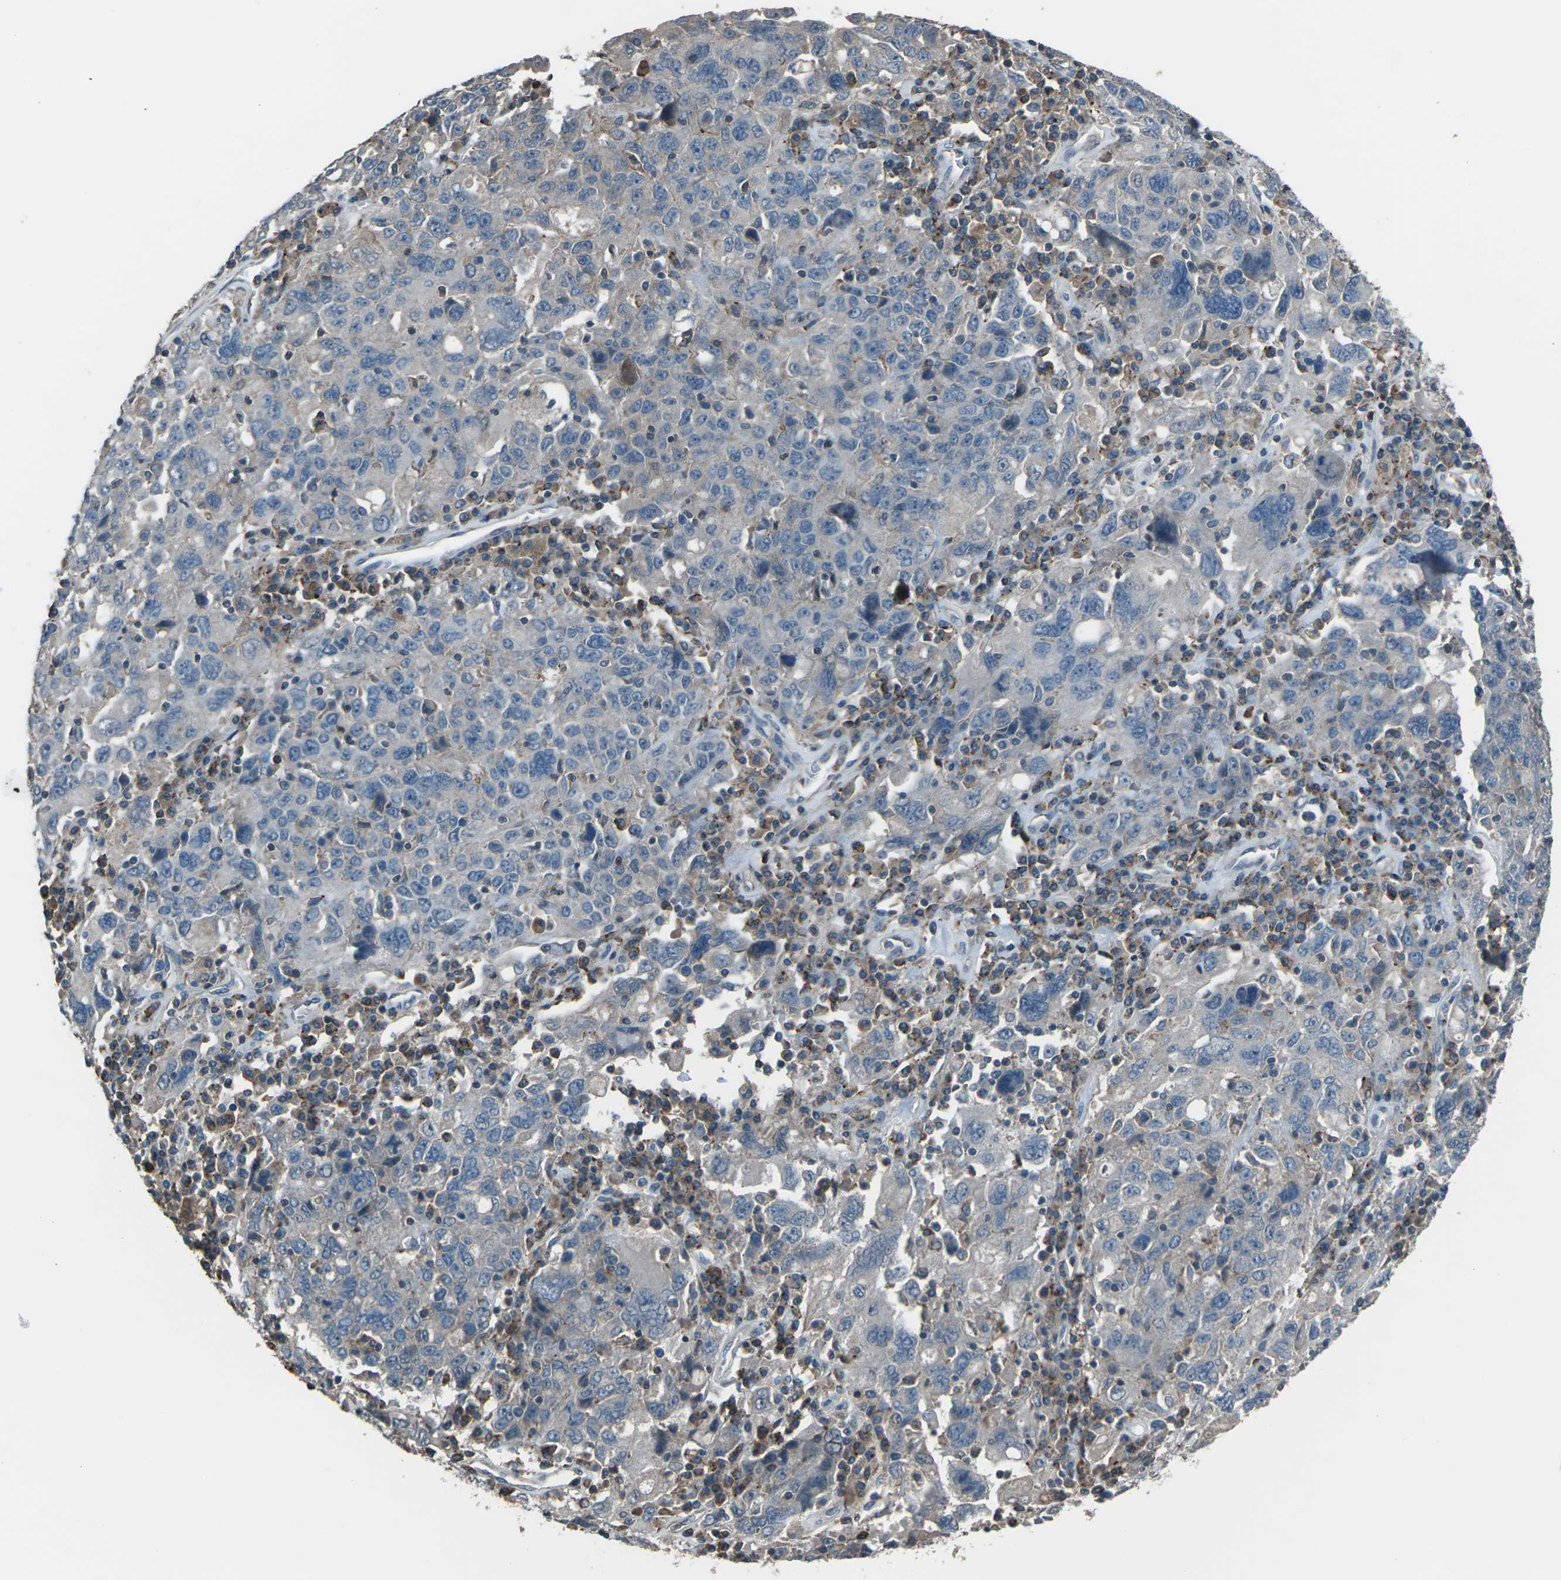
{"staining": {"intensity": "weak", "quantity": "<25%", "location": "cytoplasmic/membranous"}, "tissue": "ovarian cancer", "cell_type": "Tumor cells", "image_type": "cancer", "snomed": [{"axis": "morphology", "description": "Carcinoma, endometroid"}, {"axis": "topography", "description": "Ovary"}], "caption": "Tumor cells are negative for brown protein staining in ovarian cancer (endometroid carcinoma). (DAB (3,3'-diaminobenzidine) IHC visualized using brightfield microscopy, high magnification).", "gene": "CMTM4", "patient": {"sex": "female", "age": 62}}